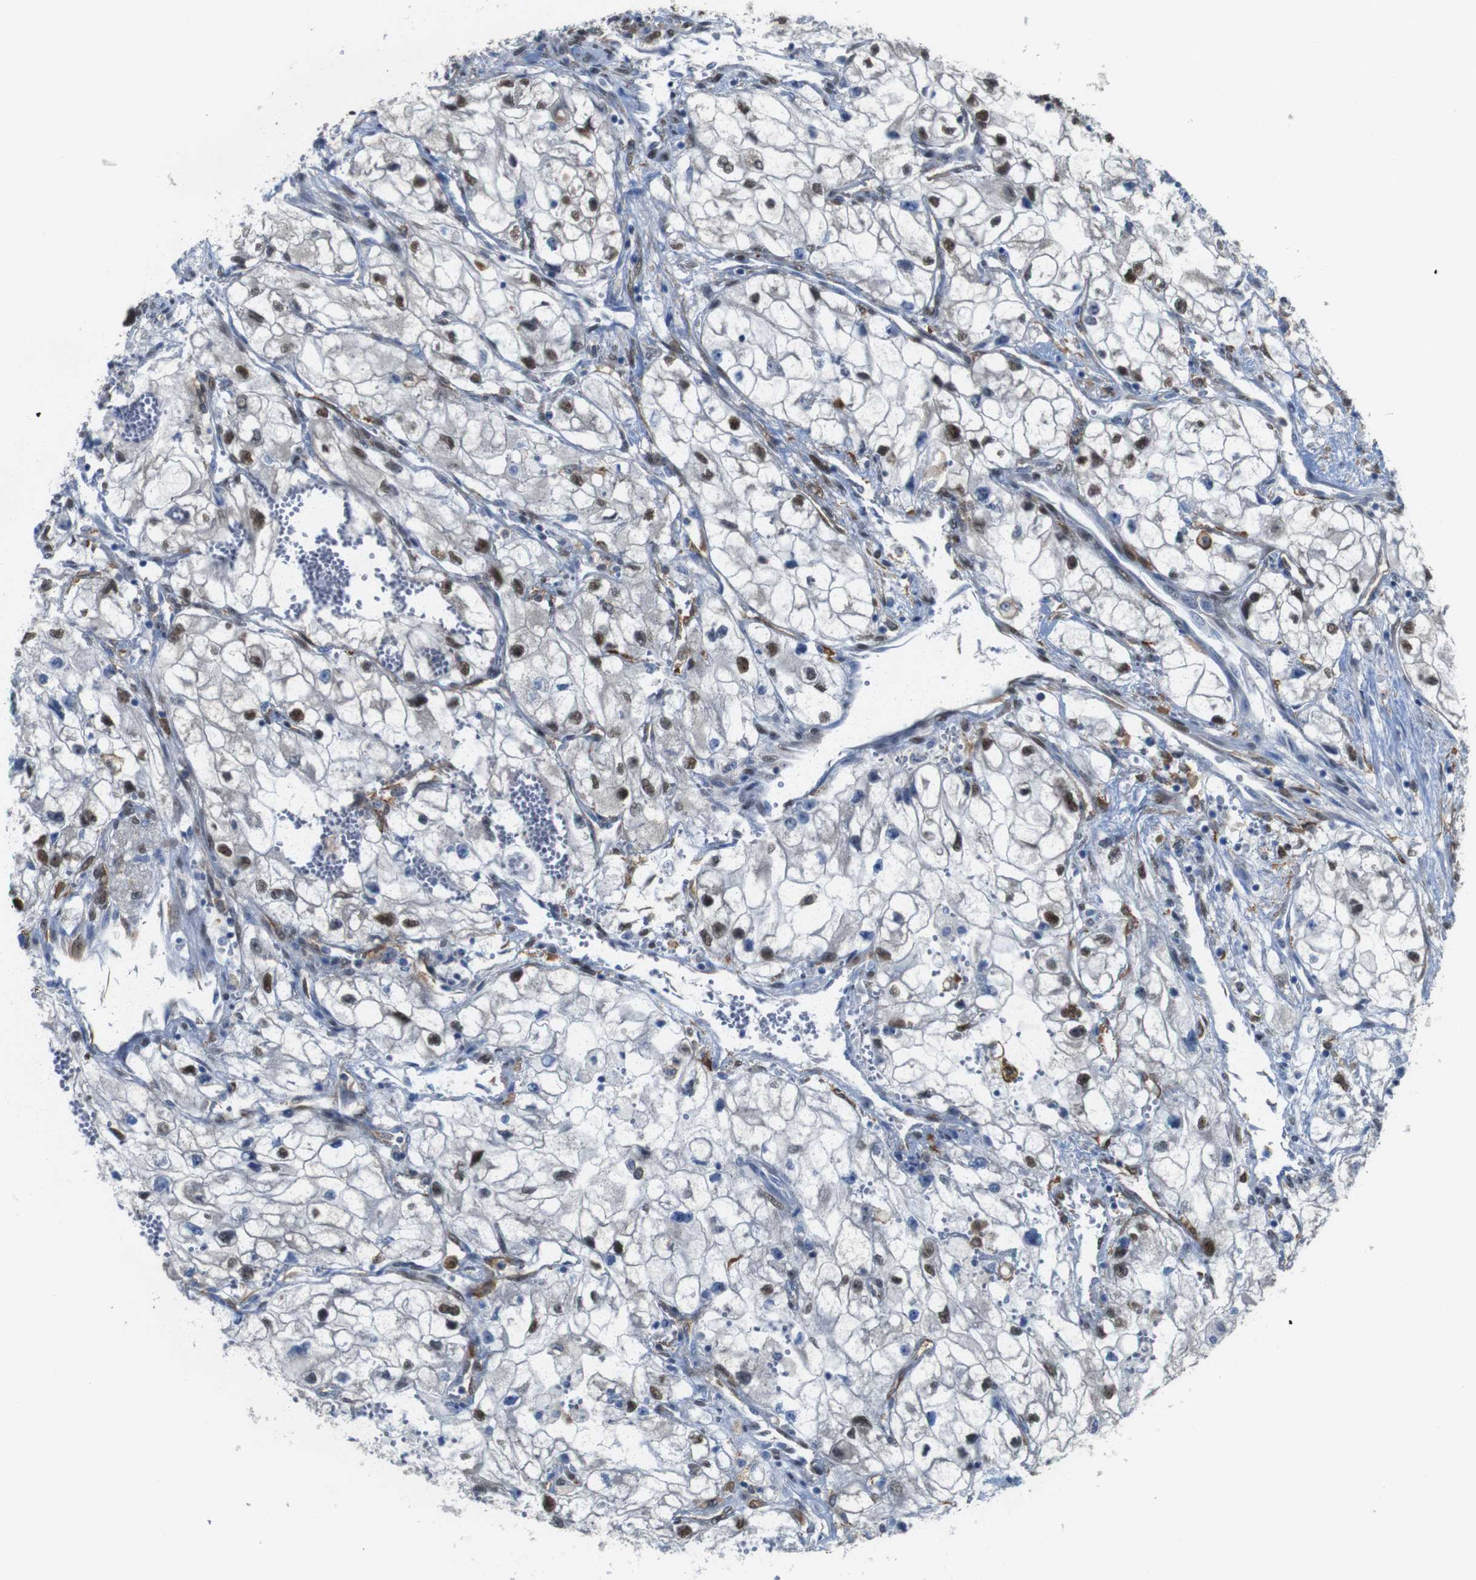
{"staining": {"intensity": "moderate", "quantity": "<25%", "location": "nuclear"}, "tissue": "renal cancer", "cell_type": "Tumor cells", "image_type": "cancer", "snomed": [{"axis": "morphology", "description": "Adenocarcinoma, NOS"}, {"axis": "topography", "description": "Kidney"}], "caption": "Immunohistochemistry (IHC) staining of renal cancer (adenocarcinoma), which exhibits low levels of moderate nuclear expression in about <25% of tumor cells indicating moderate nuclear protein positivity. The staining was performed using DAB (brown) for protein detection and nuclei were counterstained in hematoxylin (blue).", "gene": "PTGER4", "patient": {"sex": "female", "age": 70}}